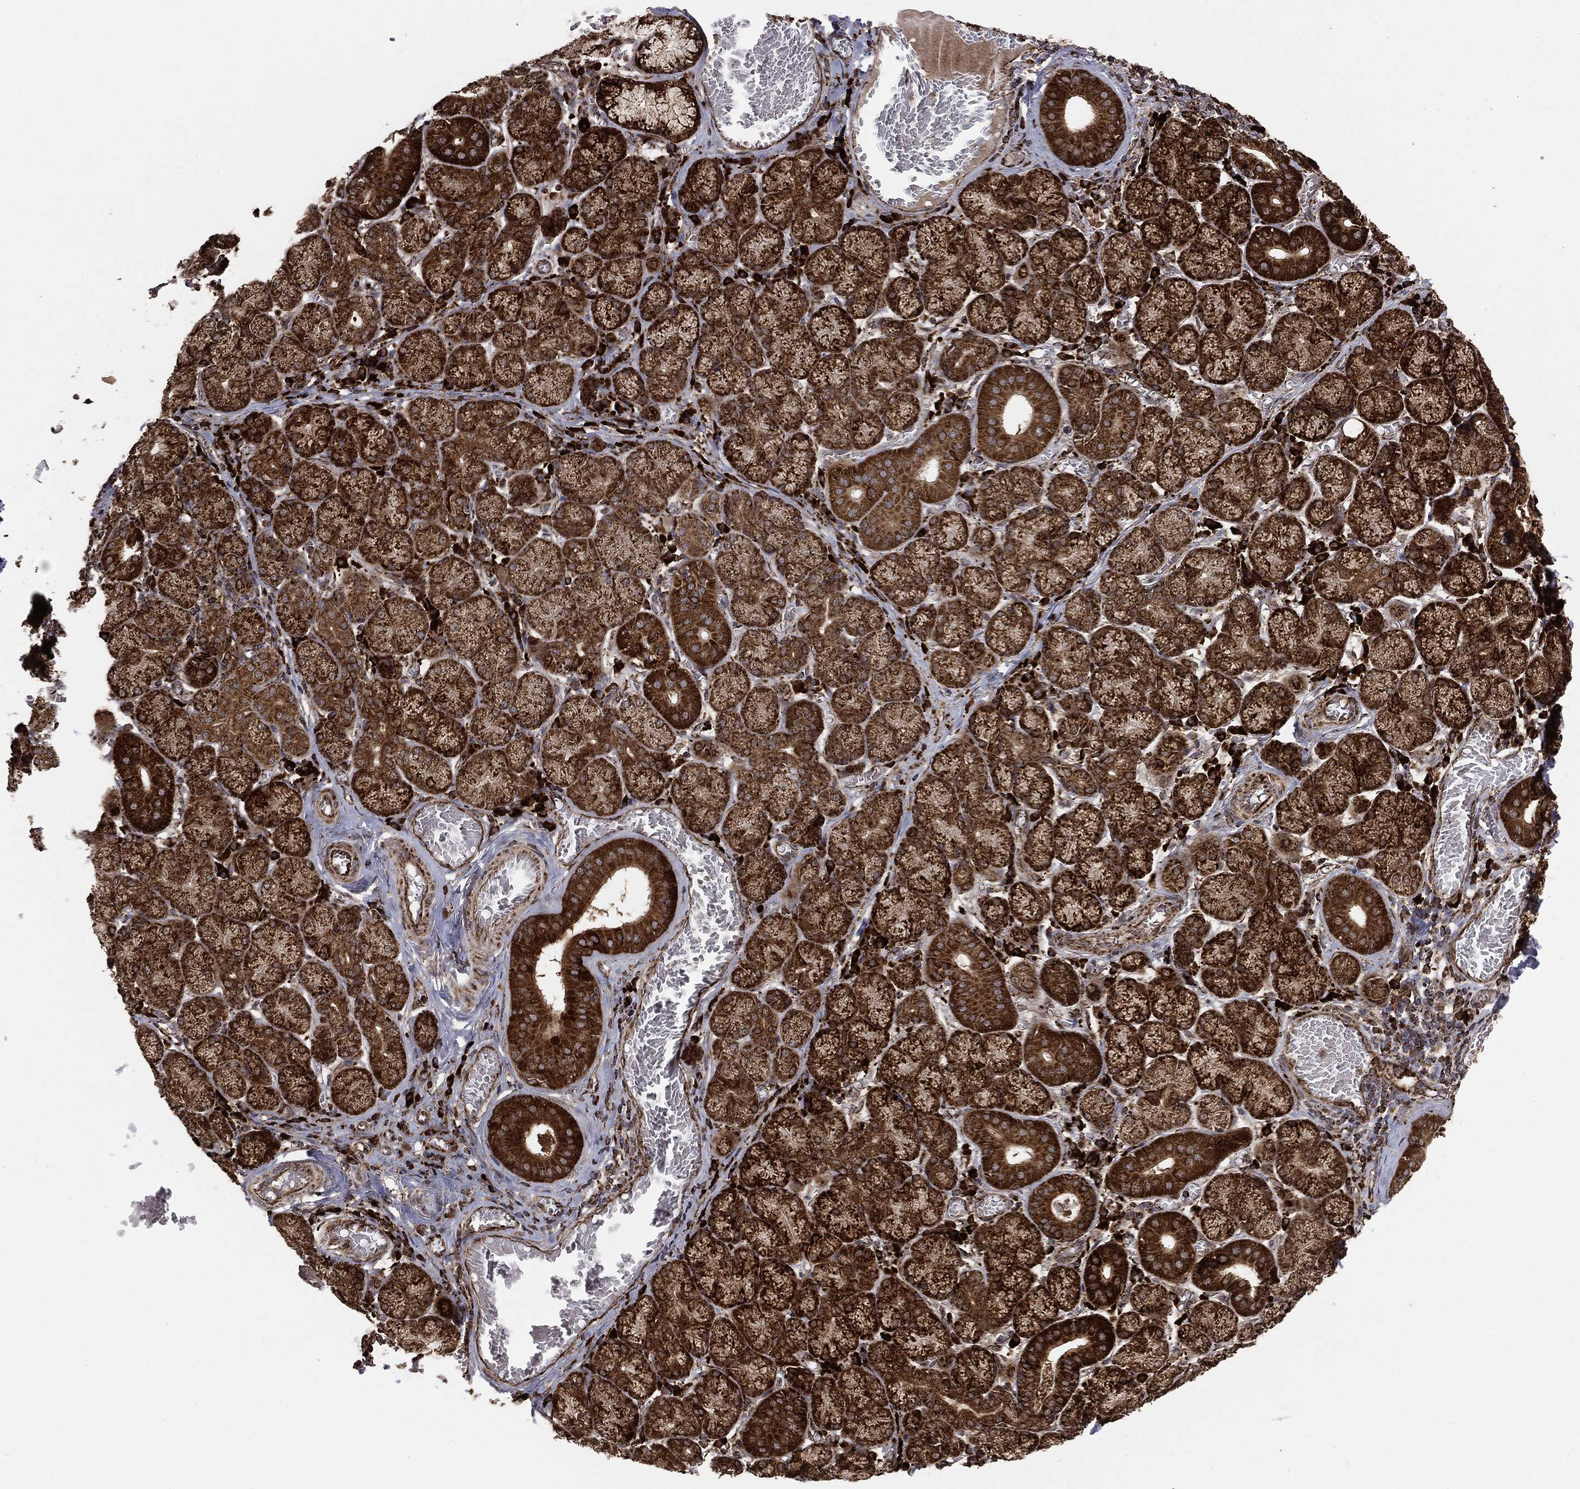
{"staining": {"intensity": "strong", "quantity": ">75%", "location": "cytoplasmic/membranous"}, "tissue": "salivary gland", "cell_type": "Glandular cells", "image_type": "normal", "snomed": [{"axis": "morphology", "description": "Normal tissue, NOS"}, {"axis": "topography", "description": "Salivary gland"}, {"axis": "topography", "description": "Peripheral nerve tissue"}], "caption": "Immunohistochemistry (DAB (3,3'-diaminobenzidine)) staining of normal human salivary gland displays strong cytoplasmic/membranous protein staining in approximately >75% of glandular cells.", "gene": "MAP2K1", "patient": {"sex": "female", "age": 24}}